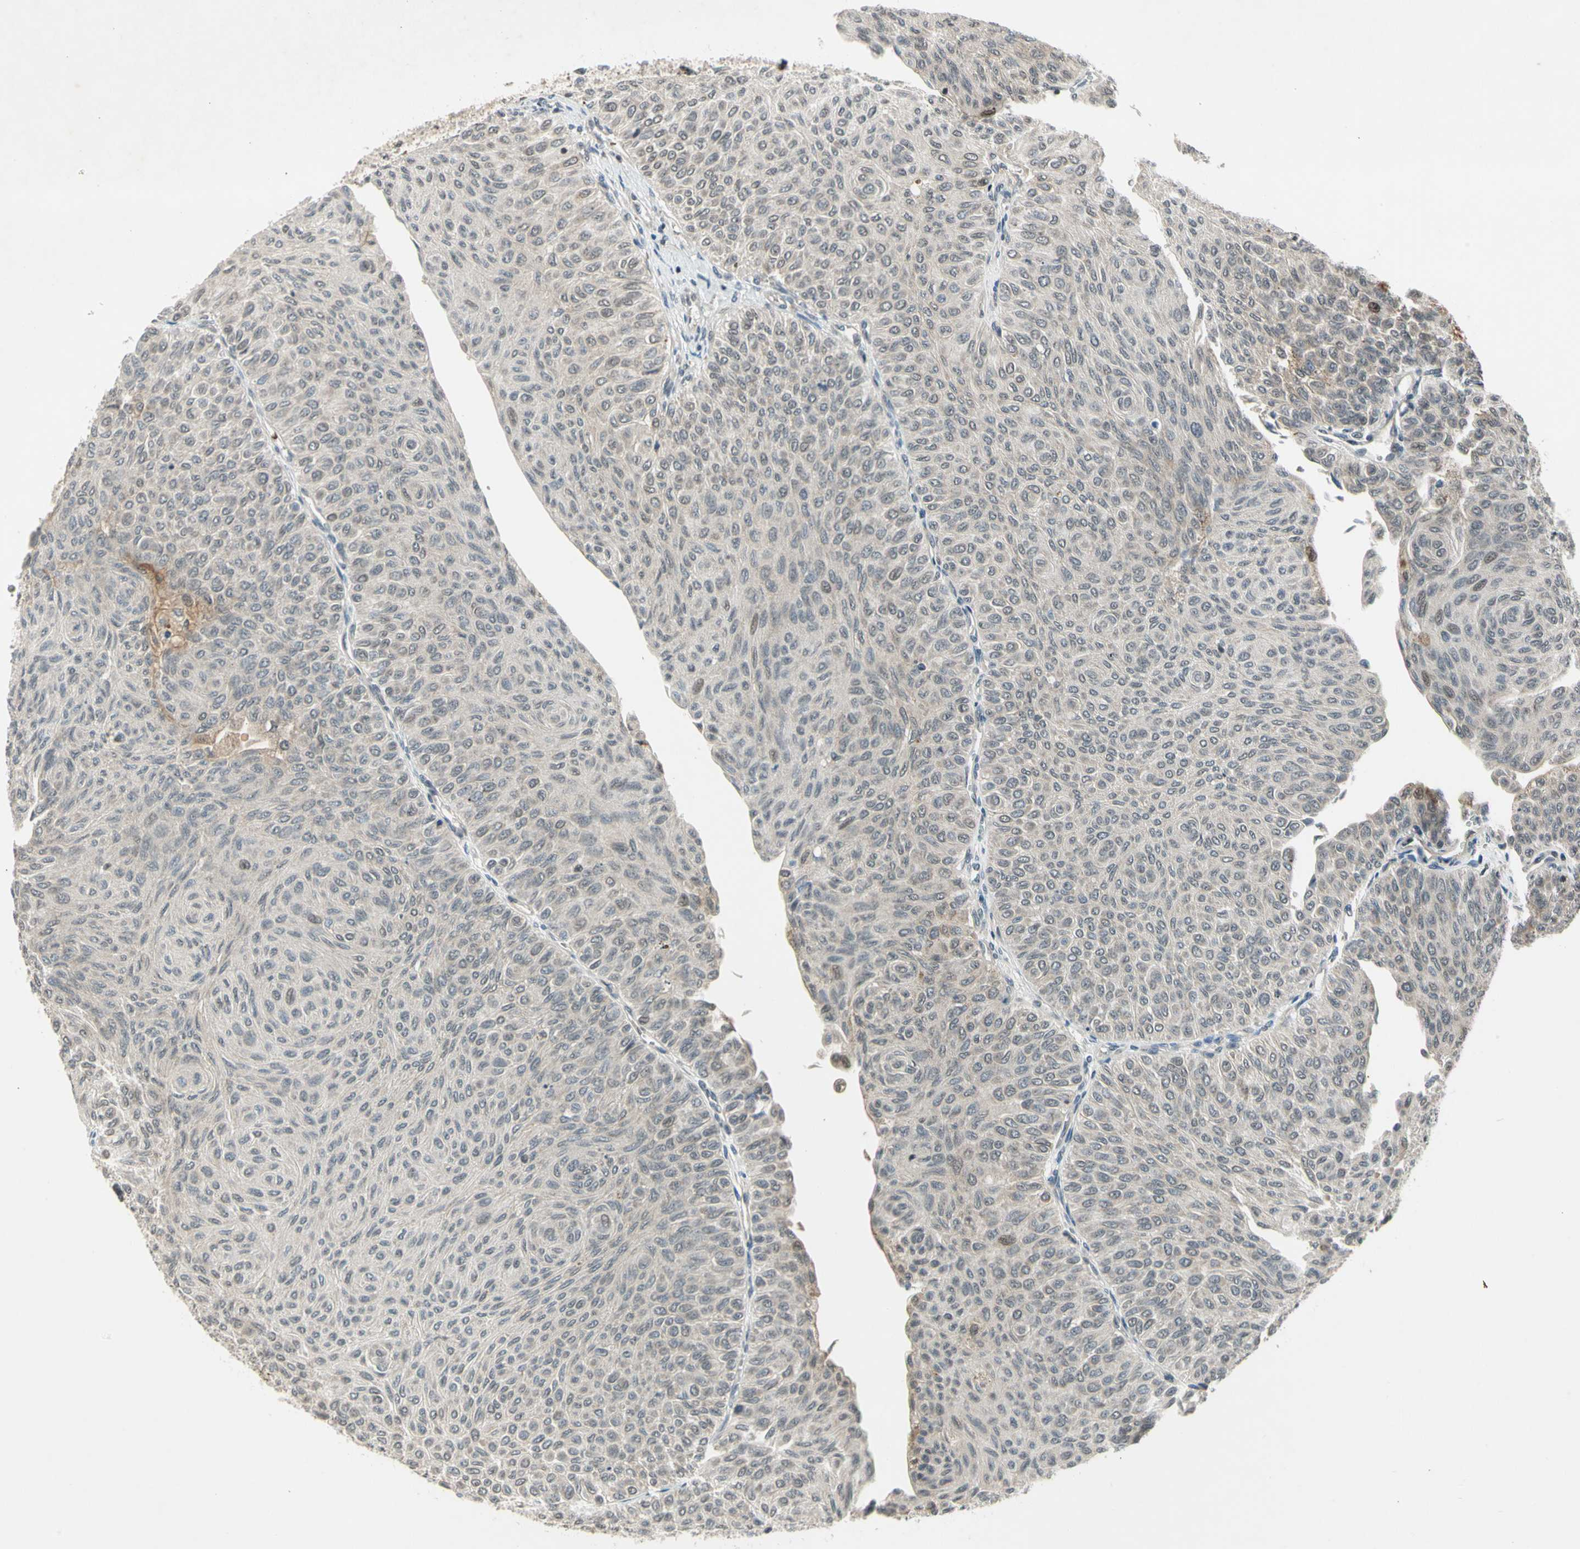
{"staining": {"intensity": "moderate", "quantity": "<25%", "location": "cytoplasmic/membranous"}, "tissue": "urothelial cancer", "cell_type": "Tumor cells", "image_type": "cancer", "snomed": [{"axis": "morphology", "description": "Urothelial carcinoma, Low grade"}, {"axis": "topography", "description": "Urinary bladder"}], "caption": "This image shows immunohistochemistry (IHC) staining of human urothelial cancer, with low moderate cytoplasmic/membranous staining in about <25% of tumor cells.", "gene": "EFNB2", "patient": {"sex": "male", "age": 78}}